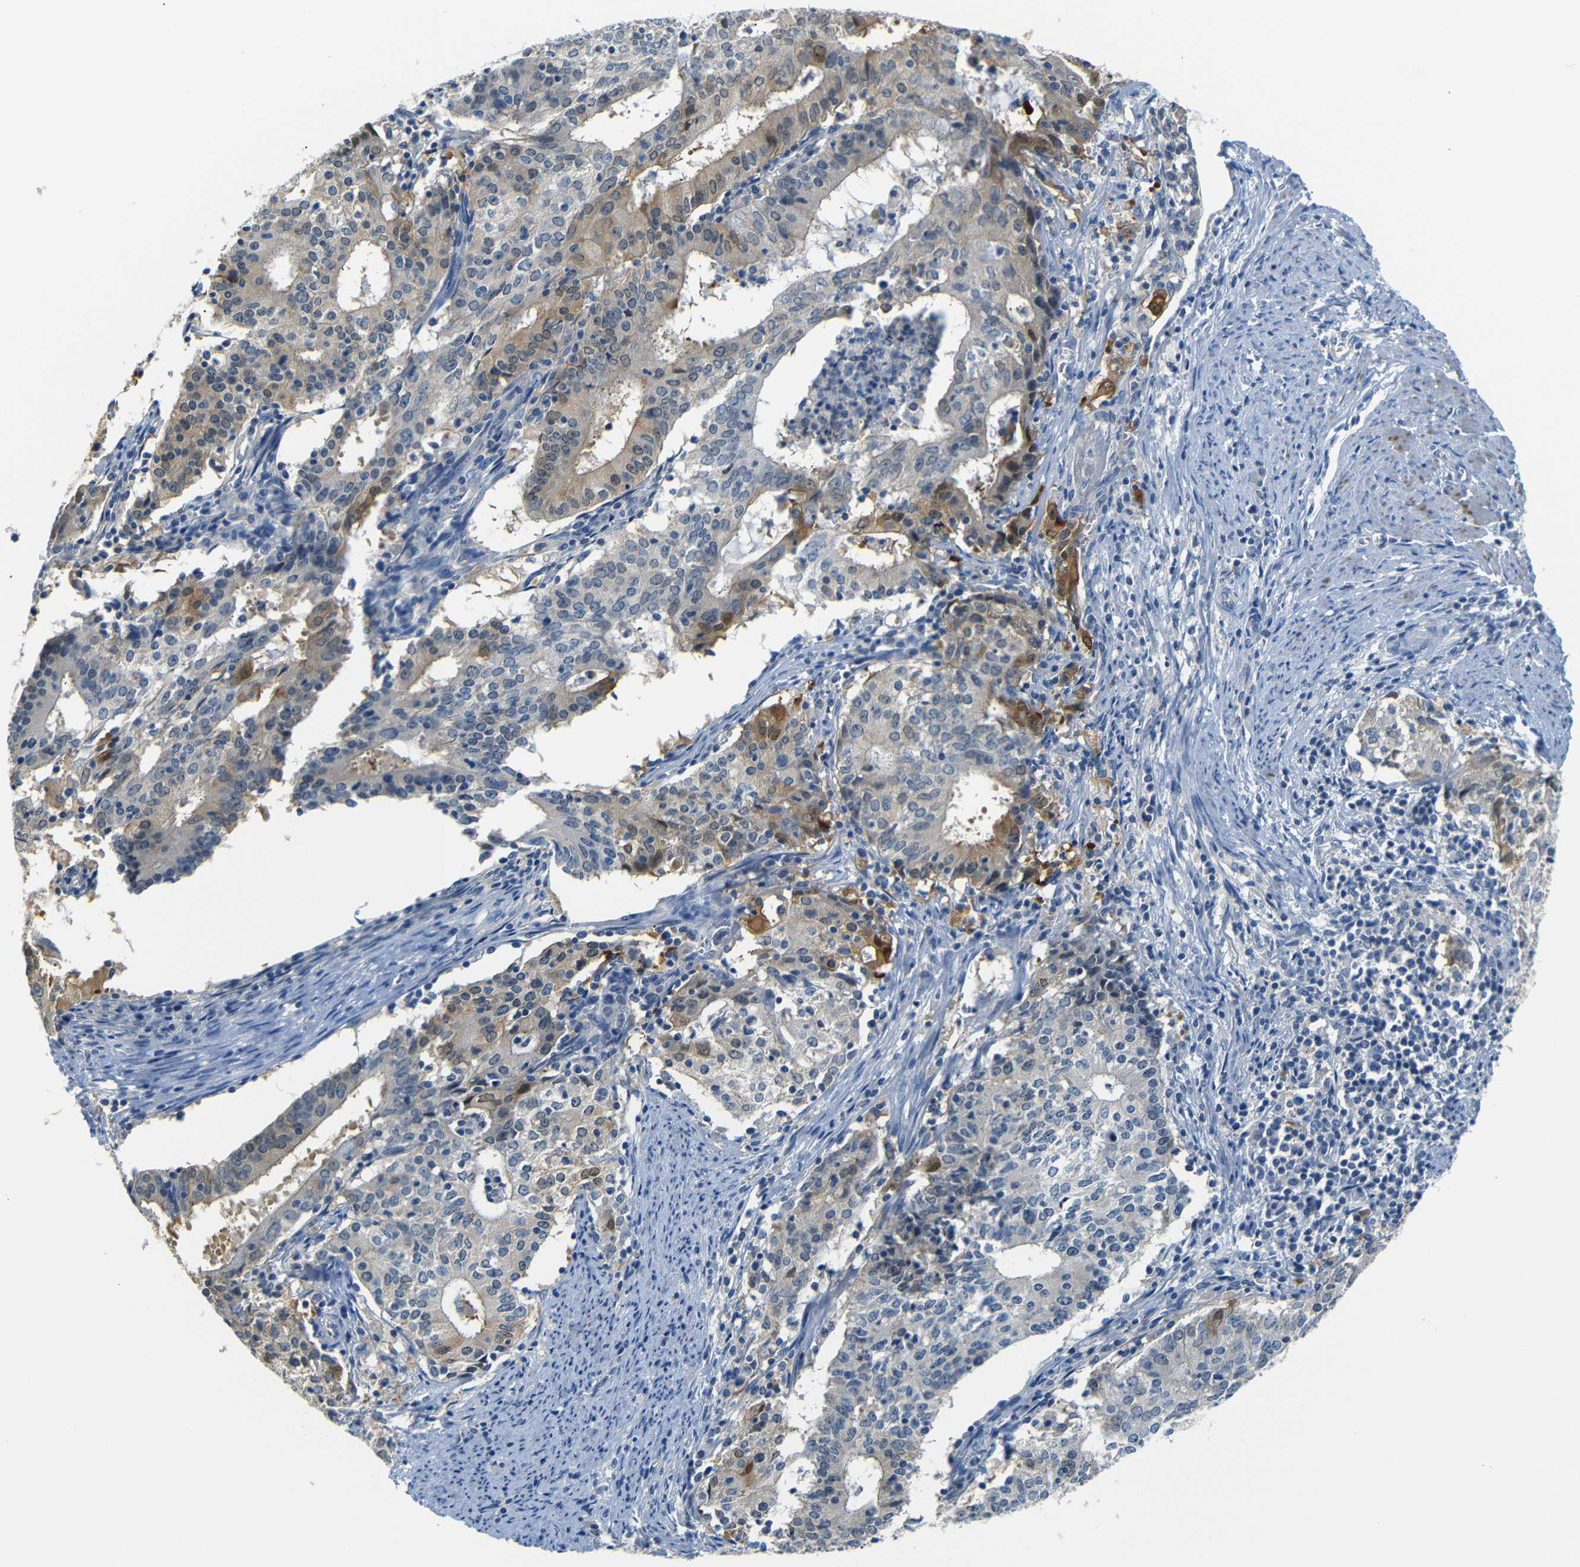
{"staining": {"intensity": "moderate", "quantity": "25%-75%", "location": "cytoplasmic/membranous"}, "tissue": "cervical cancer", "cell_type": "Tumor cells", "image_type": "cancer", "snomed": [{"axis": "morphology", "description": "Adenocarcinoma, NOS"}, {"axis": "topography", "description": "Cervix"}], "caption": "Adenocarcinoma (cervical) stained with DAB (3,3'-diaminobenzidine) immunohistochemistry exhibits medium levels of moderate cytoplasmic/membranous positivity in approximately 25%-75% of tumor cells.", "gene": "SFN", "patient": {"sex": "female", "age": 44}}